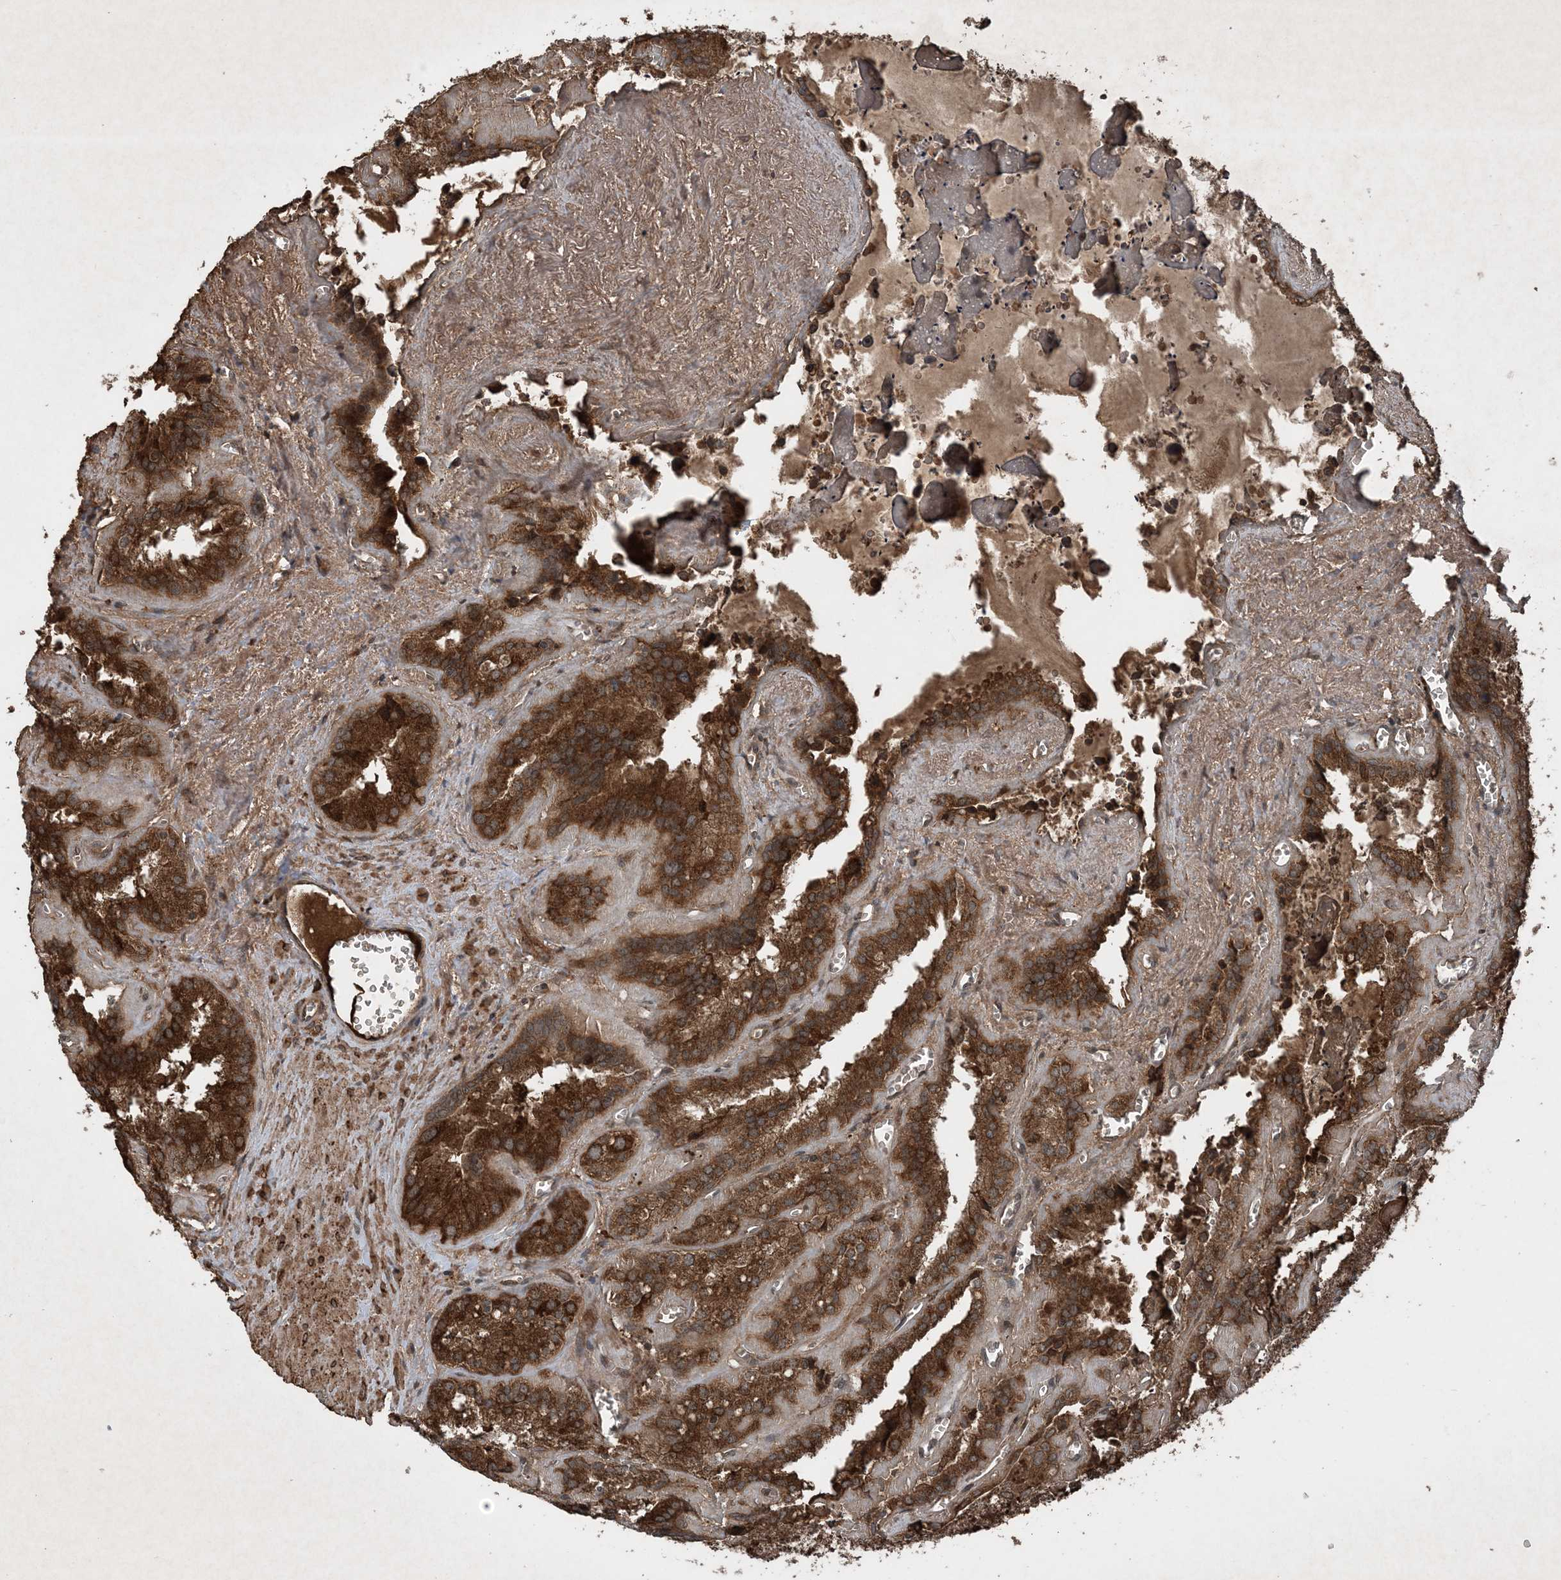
{"staining": {"intensity": "strong", "quantity": ">75%", "location": "cytoplasmic/membranous"}, "tissue": "seminal vesicle", "cell_type": "Glandular cells", "image_type": "normal", "snomed": [{"axis": "morphology", "description": "Normal tissue, NOS"}, {"axis": "topography", "description": "Prostate"}, {"axis": "topography", "description": "Seminal veicle"}], "caption": "The immunohistochemical stain shows strong cytoplasmic/membranous staining in glandular cells of unremarkable seminal vesicle. Nuclei are stained in blue.", "gene": "GNG5", "patient": {"sex": "male", "age": 59}}